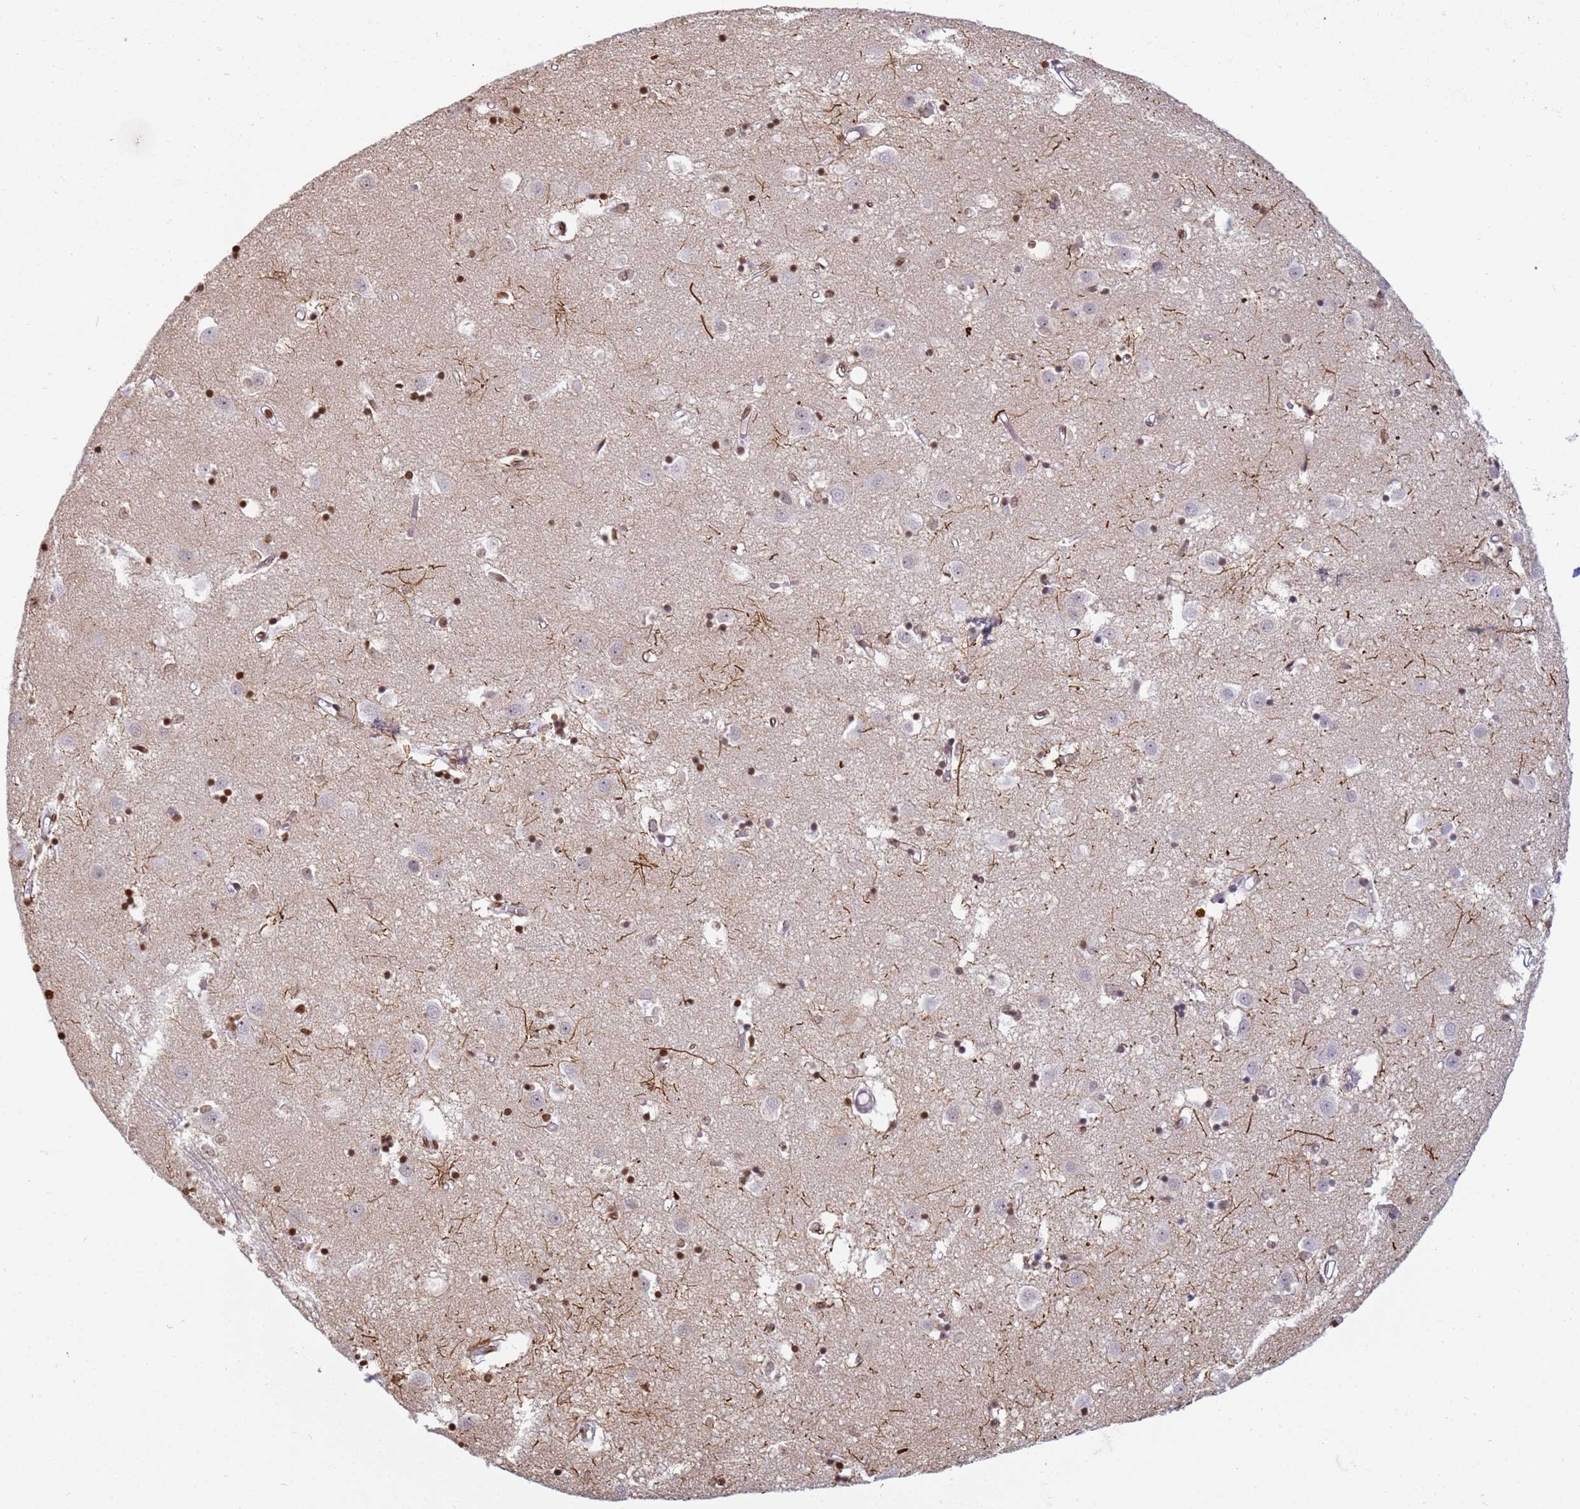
{"staining": {"intensity": "moderate", "quantity": ">75%", "location": "cytoplasmic/membranous,nuclear"}, "tissue": "caudate", "cell_type": "Glial cells", "image_type": "normal", "snomed": [{"axis": "morphology", "description": "Normal tissue, NOS"}, {"axis": "topography", "description": "Lateral ventricle wall"}], "caption": "Immunohistochemical staining of benign human caudate displays medium levels of moderate cytoplasmic/membranous,nuclear staining in about >75% of glial cells.", "gene": "SNX20", "patient": {"sex": "male", "age": 70}}